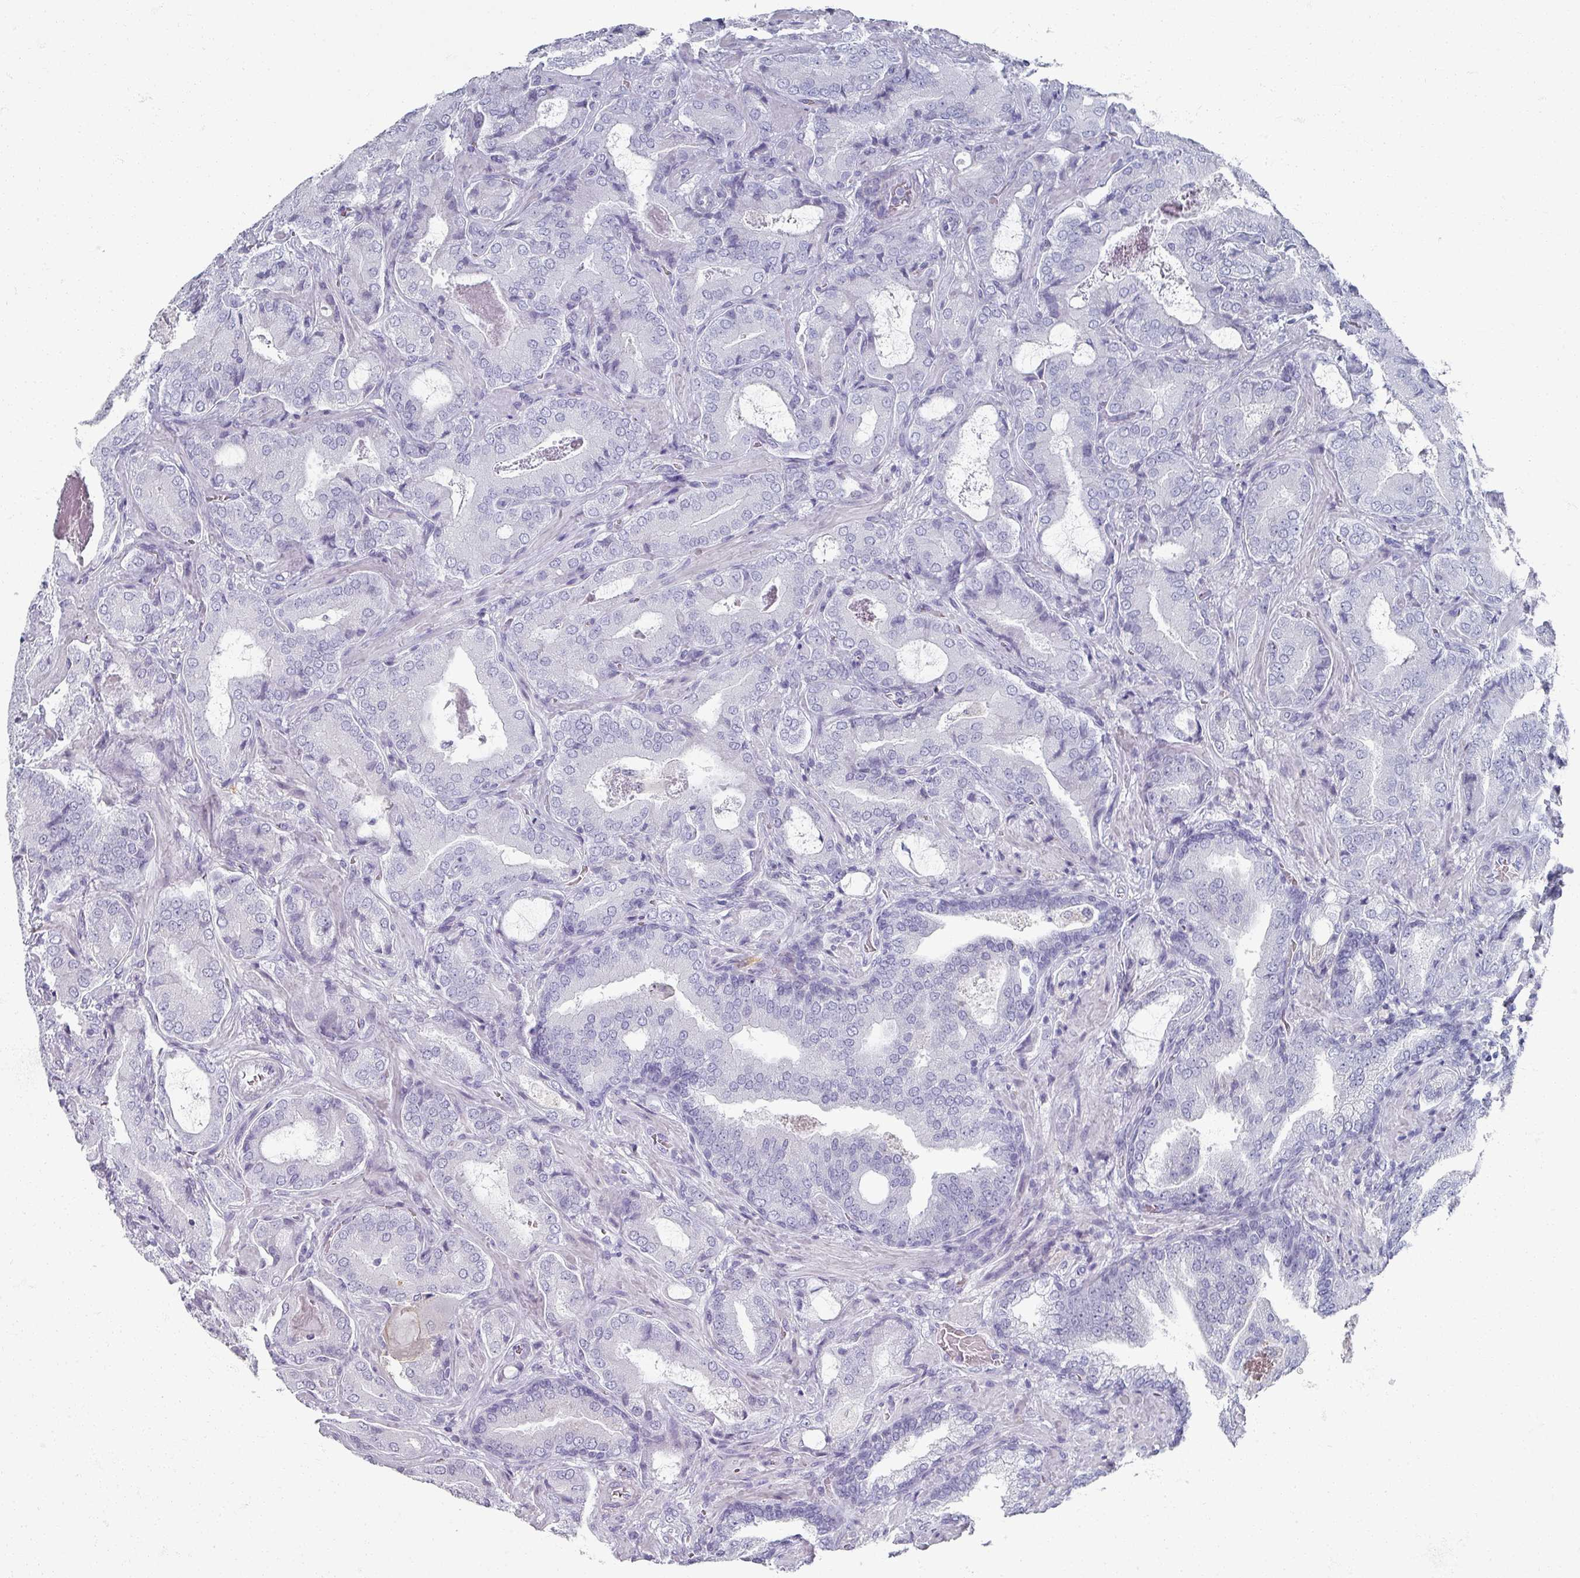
{"staining": {"intensity": "negative", "quantity": "none", "location": "none"}, "tissue": "prostate cancer", "cell_type": "Tumor cells", "image_type": "cancer", "snomed": [{"axis": "morphology", "description": "Adenocarcinoma, High grade"}, {"axis": "topography", "description": "Prostate"}], "caption": "High power microscopy histopathology image of an IHC photomicrograph of prostate cancer (high-grade adenocarcinoma), revealing no significant positivity in tumor cells.", "gene": "OMG", "patient": {"sex": "male", "age": 68}}